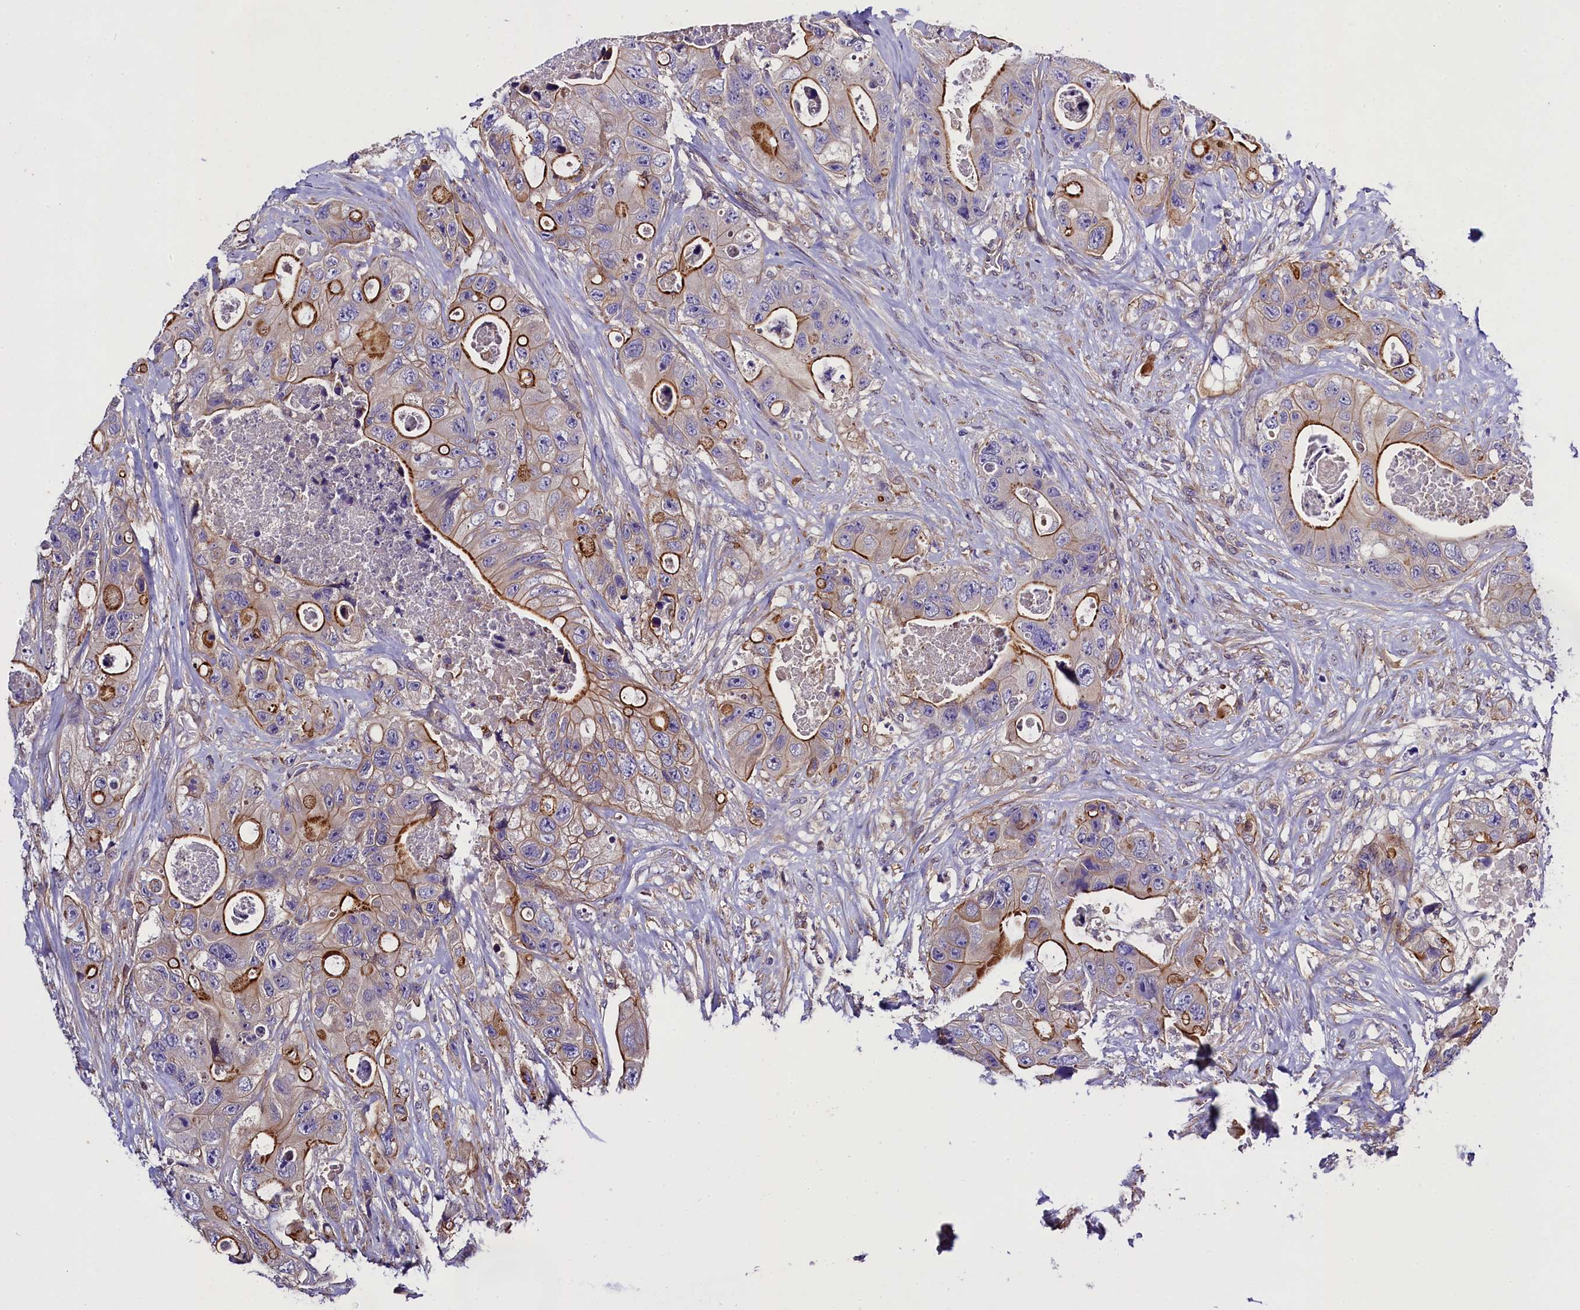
{"staining": {"intensity": "strong", "quantity": "25%-75%", "location": "cytoplasmic/membranous"}, "tissue": "colorectal cancer", "cell_type": "Tumor cells", "image_type": "cancer", "snomed": [{"axis": "morphology", "description": "Adenocarcinoma, NOS"}, {"axis": "topography", "description": "Colon"}], "caption": "Tumor cells reveal high levels of strong cytoplasmic/membranous staining in about 25%-75% of cells in colorectal cancer.", "gene": "SP4", "patient": {"sex": "female", "age": 46}}